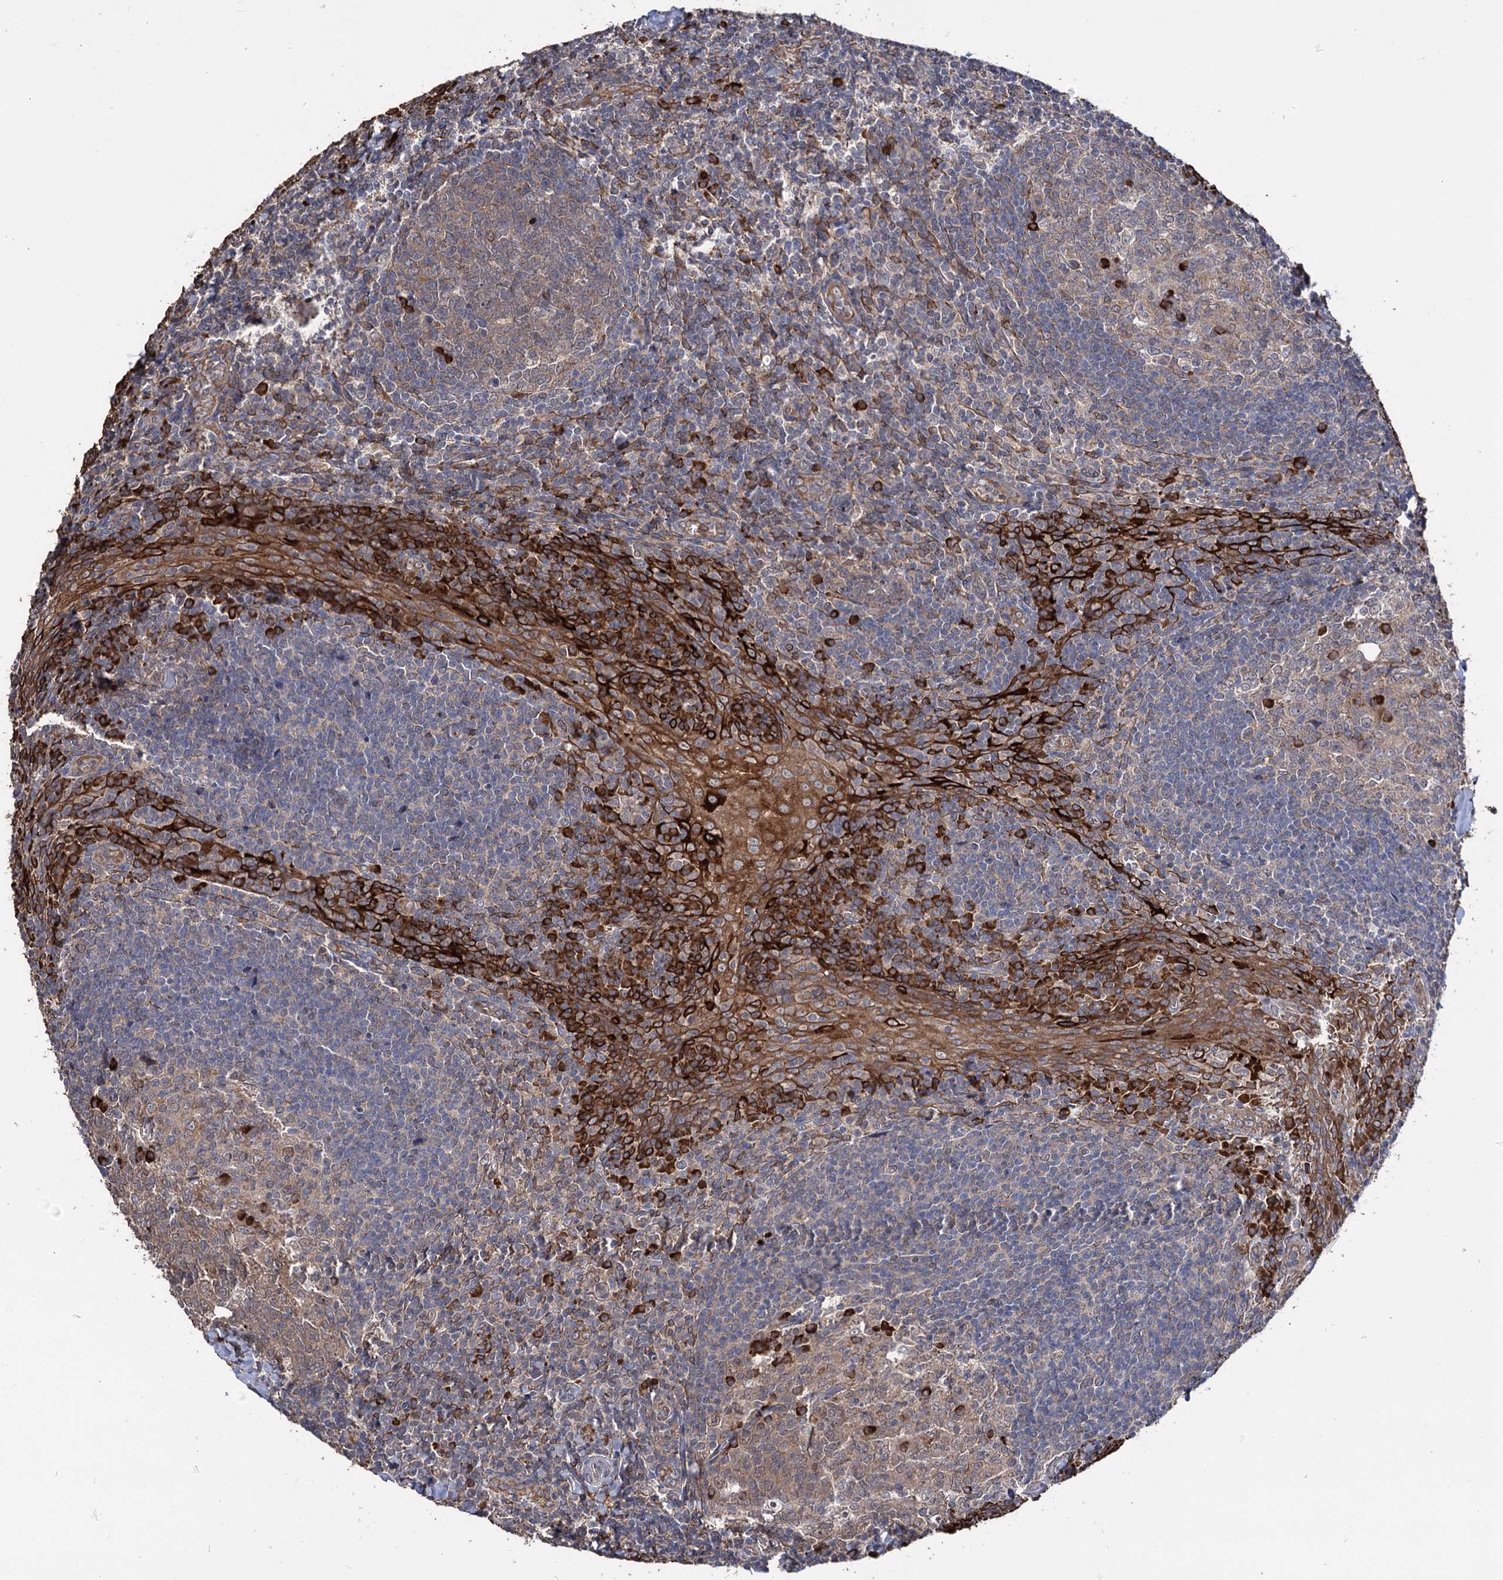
{"staining": {"intensity": "strong", "quantity": "<25%", "location": "cytoplasmic/membranous,nuclear"}, "tissue": "tonsil", "cell_type": "Germinal center cells", "image_type": "normal", "snomed": [{"axis": "morphology", "description": "Normal tissue, NOS"}, {"axis": "topography", "description": "Tonsil"}], "caption": "IHC of benign tonsil demonstrates medium levels of strong cytoplasmic/membranous,nuclear positivity in approximately <25% of germinal center cells. The protein of interest is shown in brown color, while the nuclei are stained blue.", "gene": "CDAN1", "patient": {"sex": "male", "age": 27}}